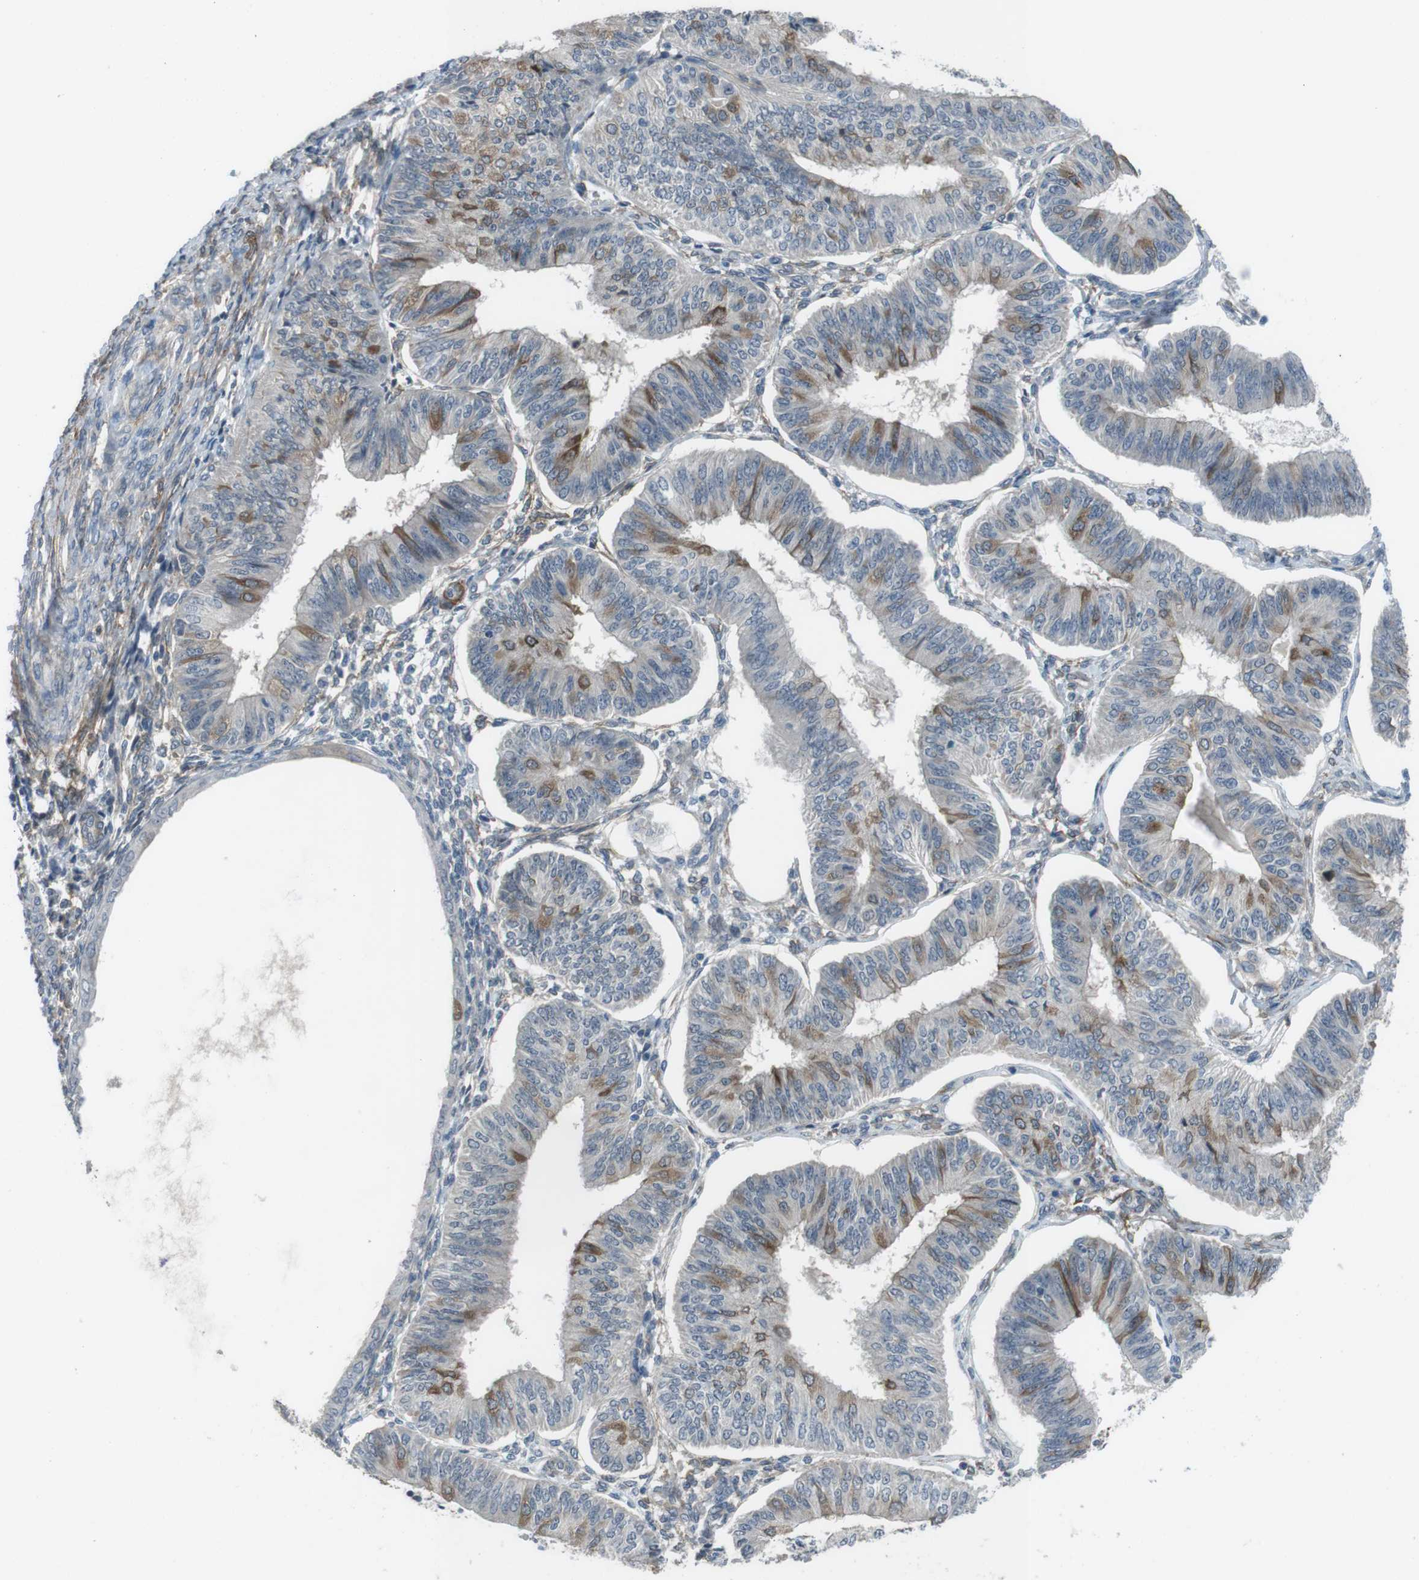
{"staining": {"intensity": "moderate", "quantity": "<25%", "location": "cytoplasmic/membranous"}, "tissue": "endometrial cancer", "cell_type": "Tumor cells", "image_type": "cancer", "snomed": [{"axis": "morphology", "description": "Adenocarcinoma, NOS"}, {"axis": "topography", "description": "Endometrium"}], "caption": "Approximately <25% of tumor cells in endometrial adenocarcinoma exhibit moderate cytoplasmic/membranous protein positivity as visualized by brown immunohistochemical staining.", "gene": "ANK2", "patient": {"sex": "female", "age": 58}}